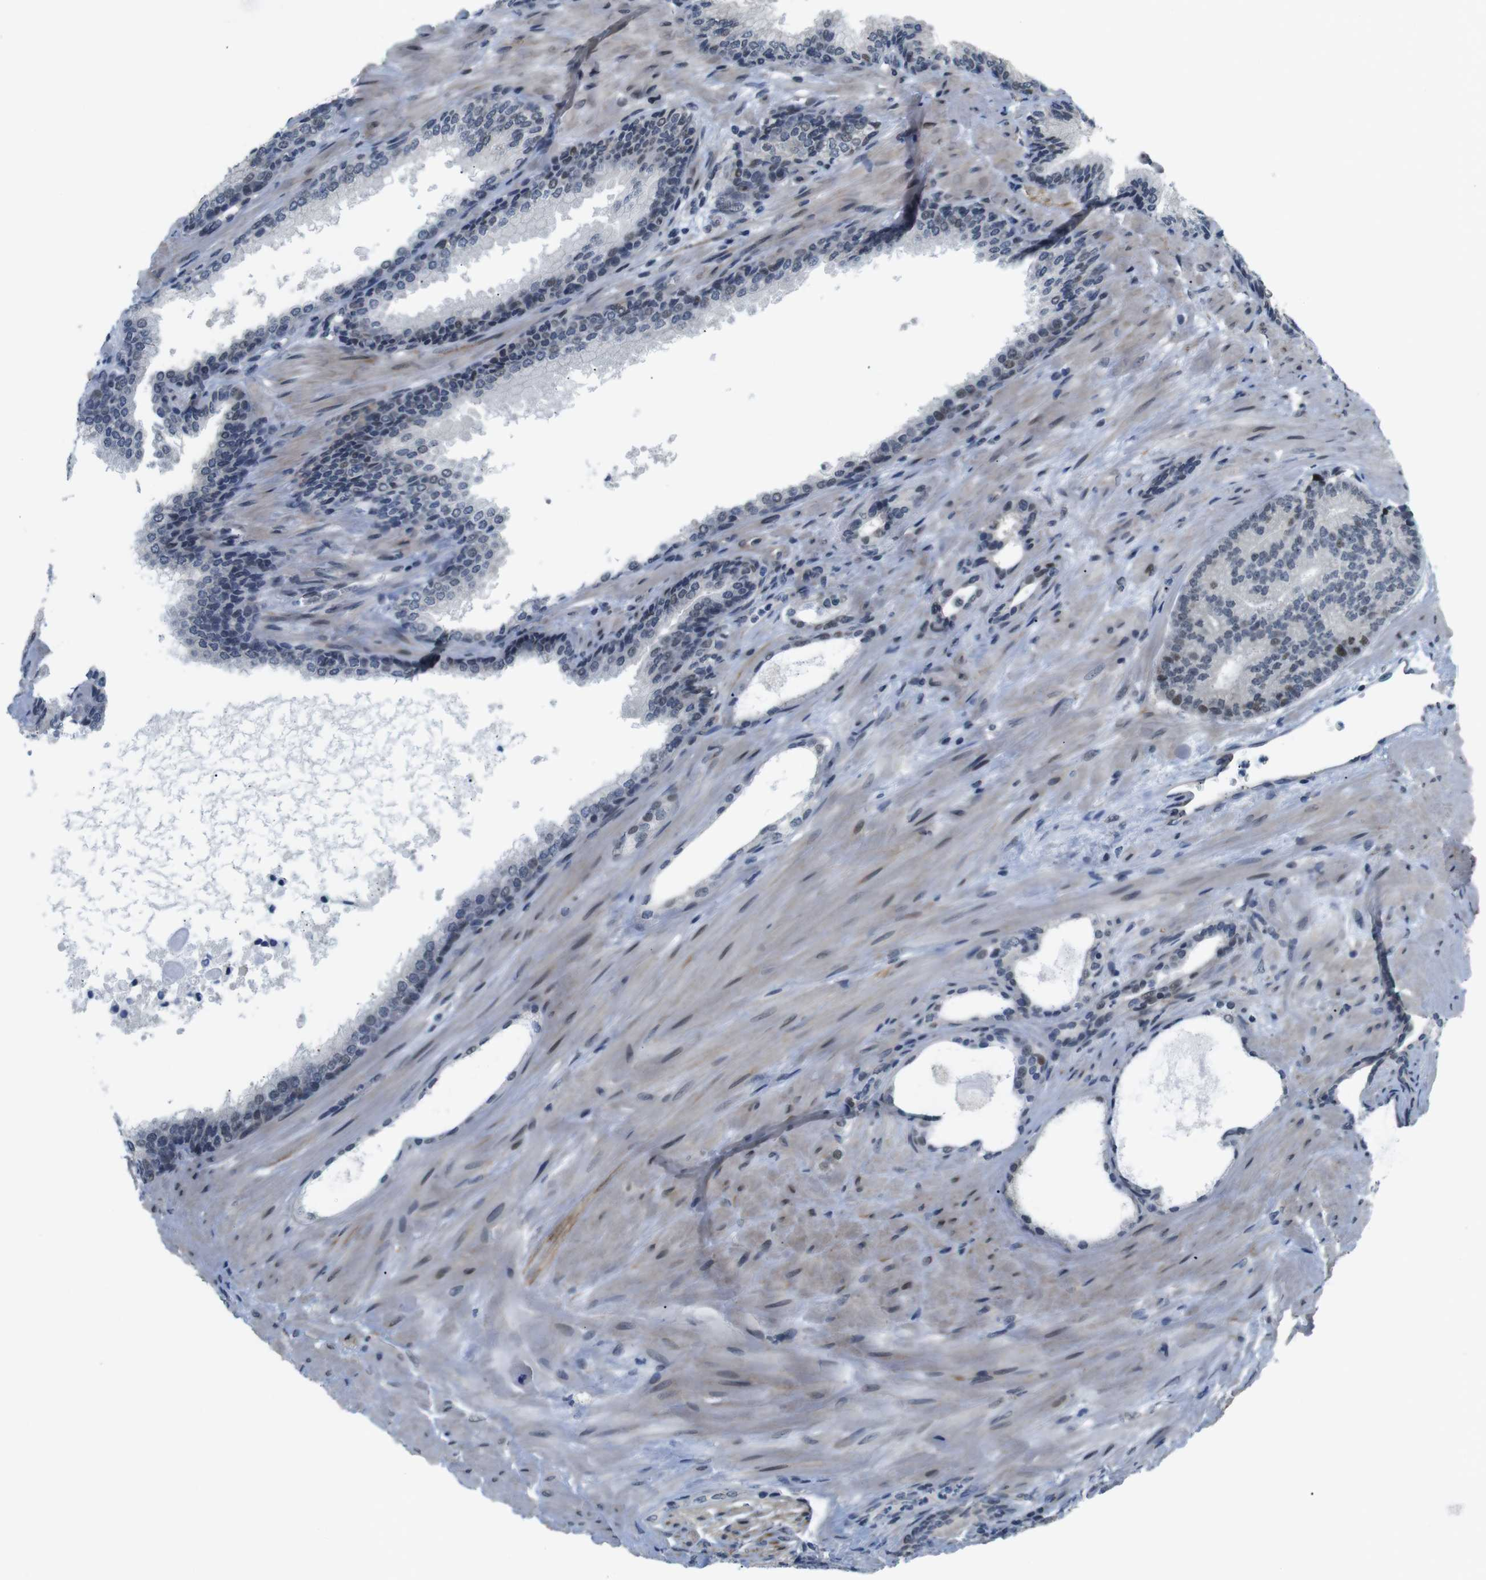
{"staining": {"intensity": "weak", "quantity": "<25%", "location": "nuclear"}, "tissue": "prostate cancer", "cell_type": "Tumor cells", "image_type": "cancer", "snomed": [{"axis": "morphology", "description": "Adenocarcinoma, High grade"}, {"axis": "topography", "description": "Prostate"}], "caption": "Immunohistochemistry micrograph of neoplastic tissue: human prostate high-grade adenocarcinoma stained with DAB (3,3'-diaminobenzidine) exhibits no significant protein staining in tumor cells. (DAB (3,3'-diaminobenzidine) IHC with hematoxylin counter stain).", "gene": "SMCO2", "patient": {"sex": "male", "age": 61}}